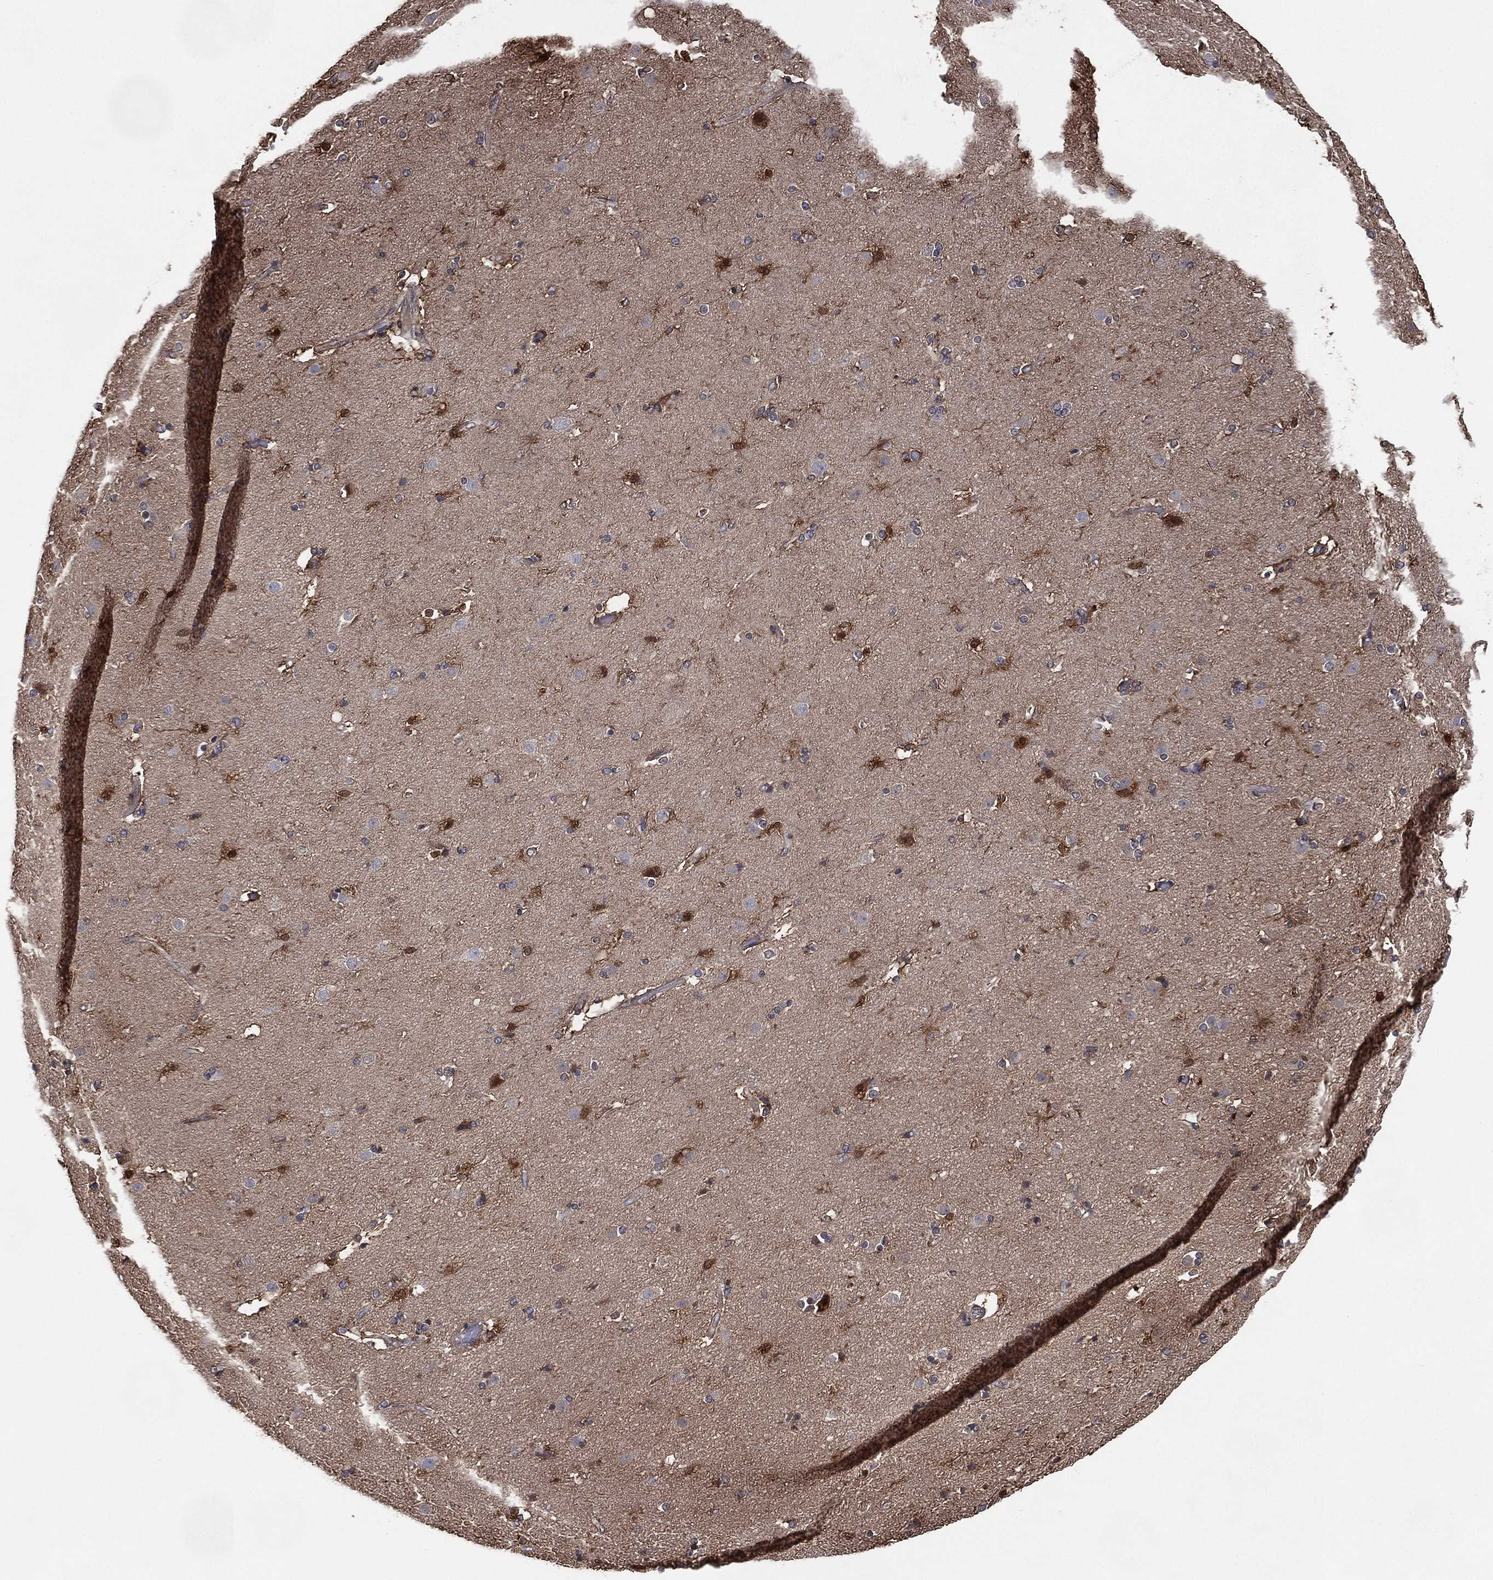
{"staining": {"intensity": "weak", "quantity": "<25%", "location": "cytoplasmic/membranous,nuclear"}, "tissue": "caudate", "cell_type": "Glial cells", "image_type": "normal", "snomed": [{"axis": "morphology", "description": "Normal tissue, NOS"}, {"axis": "topography", "description": "Lateral ventricle wall"}], "caption": "This is an IHC image of normal caudate. There is no positivity in glial cells.", "gene": "AK1", "patient": {"sex": "male", "age": 54}}